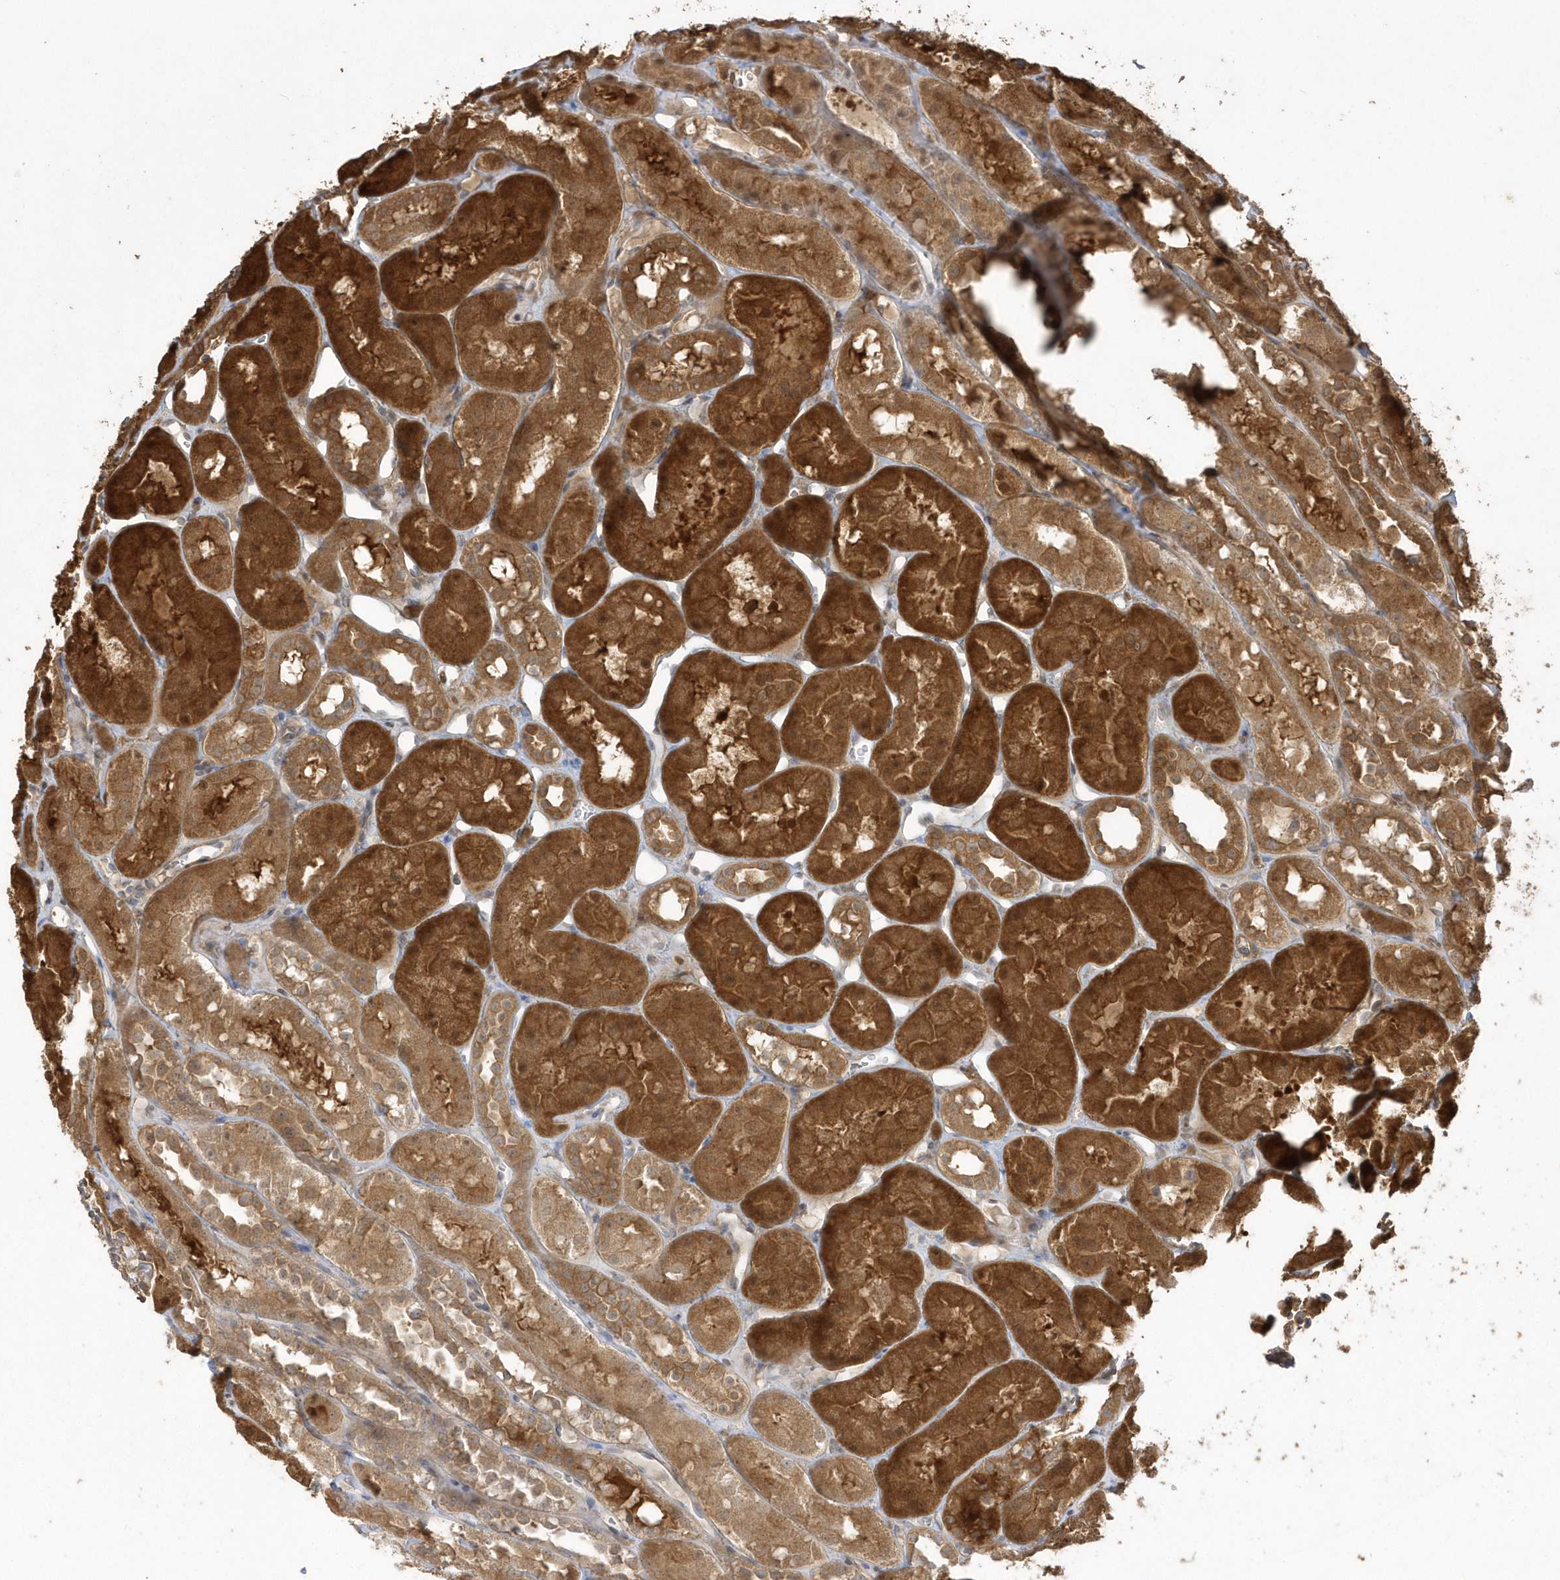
{"staining": {"intensity": "moderate", "quantity": "25%-75%", "location": "cytoplasmic/membranous"}, "tissue": "kidney", "cell_type": "Cells in glomeruli", "image_type": "normal", "snomed": [{"axis": "morphology", "description": "Normal tissue, NOS"}, {"axis": "topography", "description": "Kidney"}], "caption": "The image demonstrates immunohistochemical staining of normal kidney. There is moderate cytoplasmic/membranous staining is identified in about 25%-75% of cells in glomeruli.", "gene": "HNMT", "patient": {"sex": "male", "age": 16}}